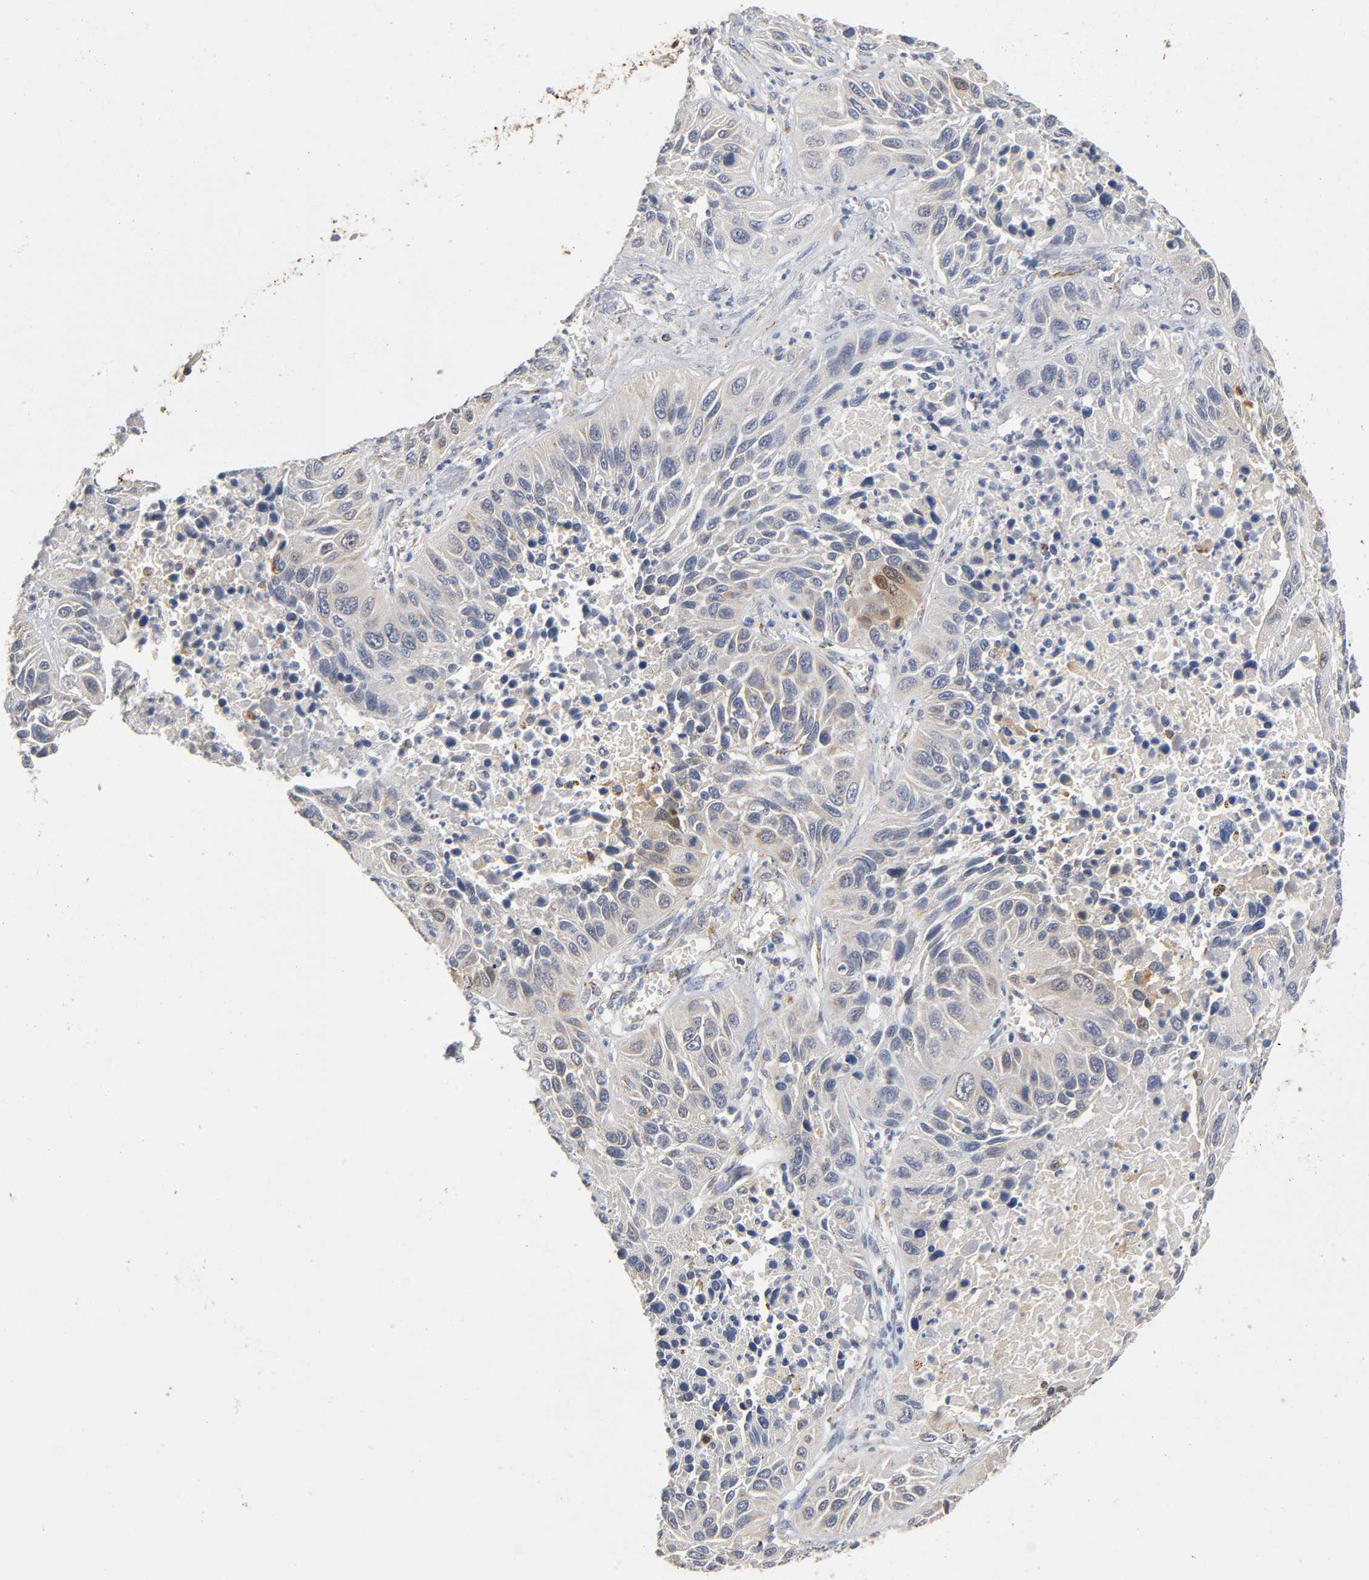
{"staining": {"intensity": "moderate", "quantity": "25%-75%", "location": "cytoplasmic/membranous"}, "tissue": "lung cancer", "cell_type": "Tumor cells", "image_type": "cancer", "snomed": [{"axis": "morphology", "description": "Squamous cell carcinoma, NOS"}, {"axis": "topography", "description": "Lung"}], "caption": "Approximately 25%-75% of tumor cells in human lung cancer (squamous cell carcinoma) reveal moderate cytoplasmic/membranous protein expression as visualized by brown immunohistochemical staining.", "gene": "ISG15", "patient": {"sex": "female", "age": 76}}